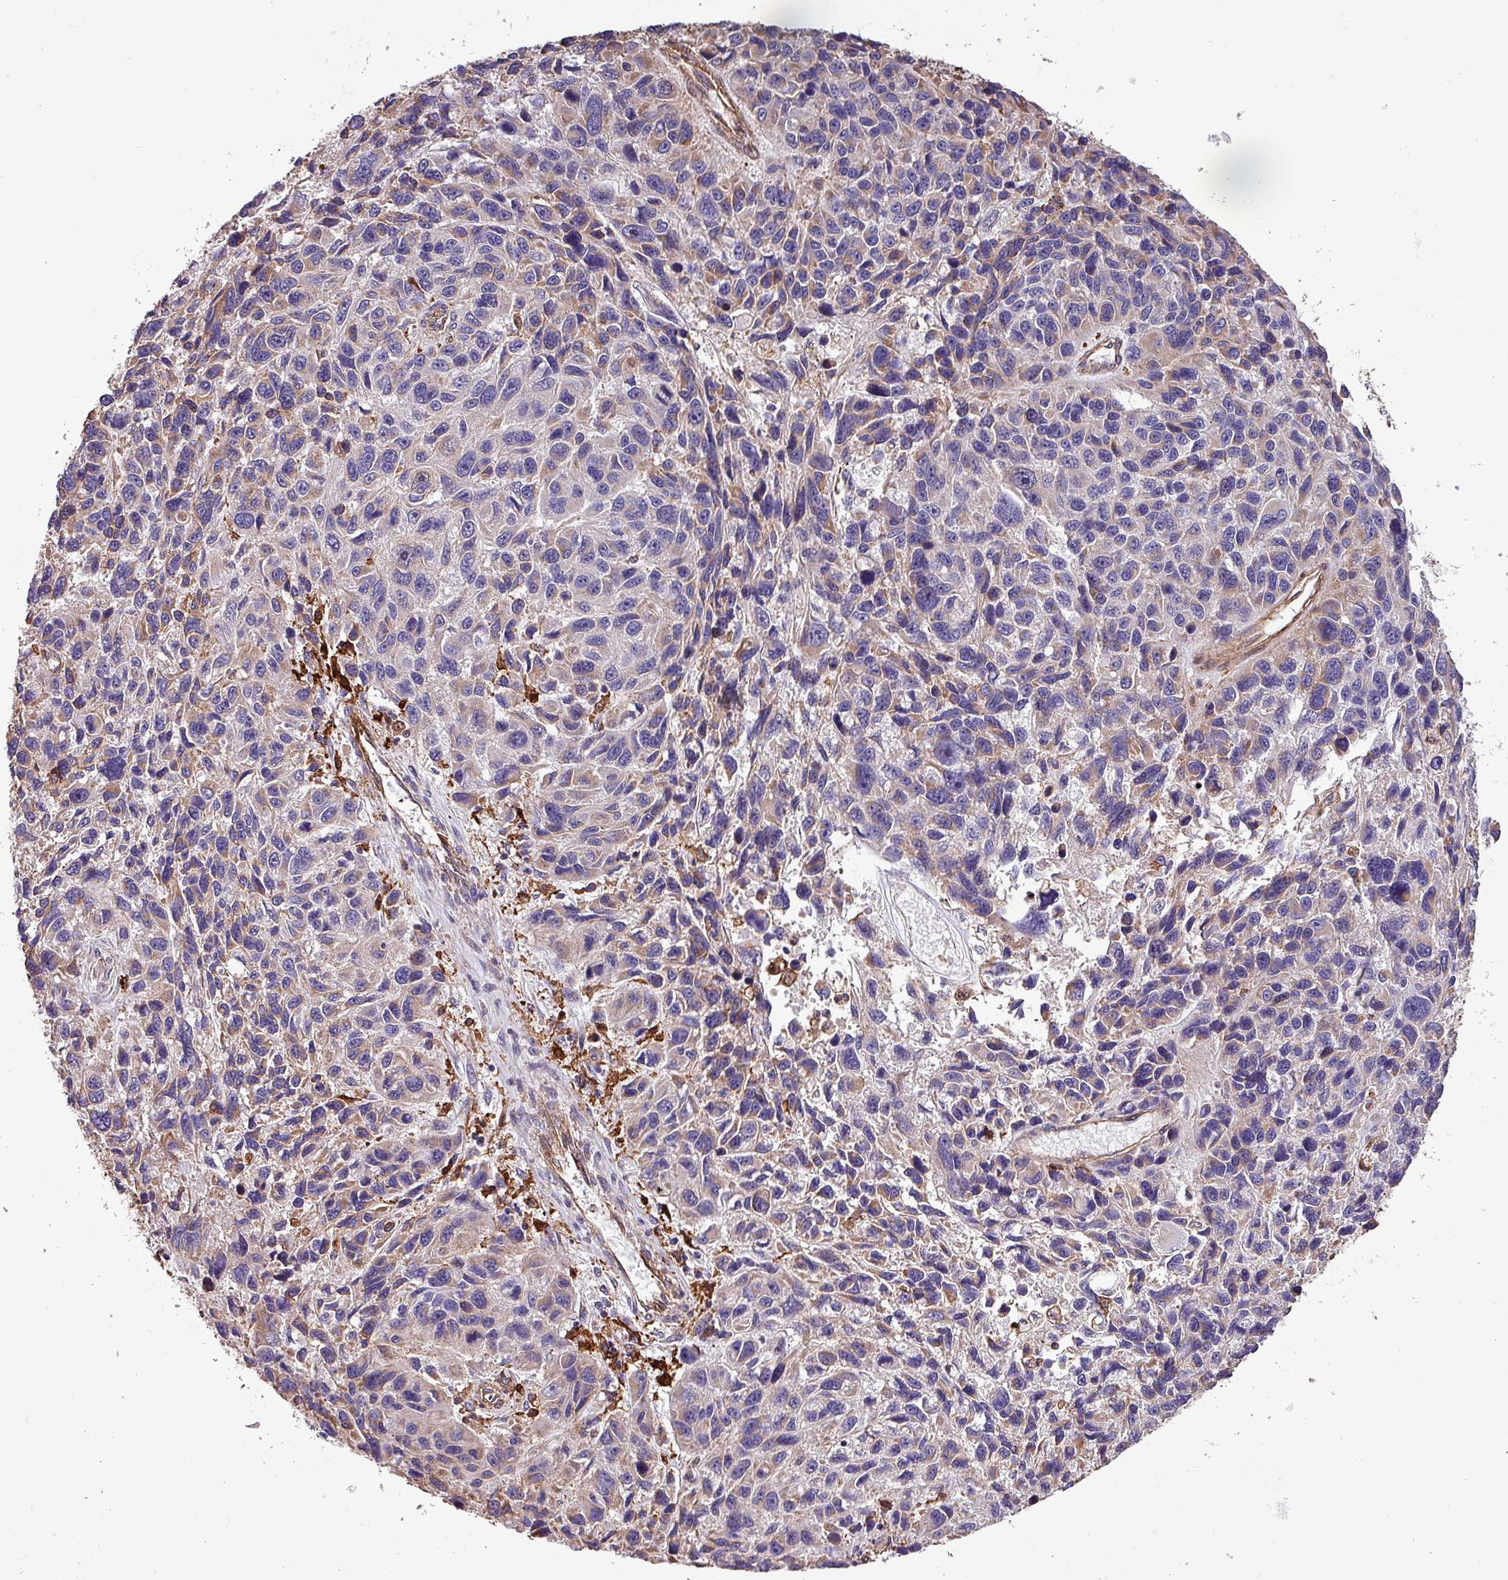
{"staining": {"intensity": "moderate", "quantity": "<25%", "location": "cytoplasmic/membranous"}, "tissue": "melanoma", "cell_type": "Tumor cells", "image_type": "cancer", "snomed": [{"axis": "morphology", "description": "Malignant melanoma, NOS"}, {"axis": "topography", "description": "Skin"}], "caption": "The micrograph demonstrates staining of malignant melanoma, revealing moderate cytoplasmic/membranous protein positivity (brown color) within tumor cells. Ihc stains the protein in brown and the nuclei are stained blue.", "gene": "SCIN", "patient": {"sex": "male", "age": 53}}